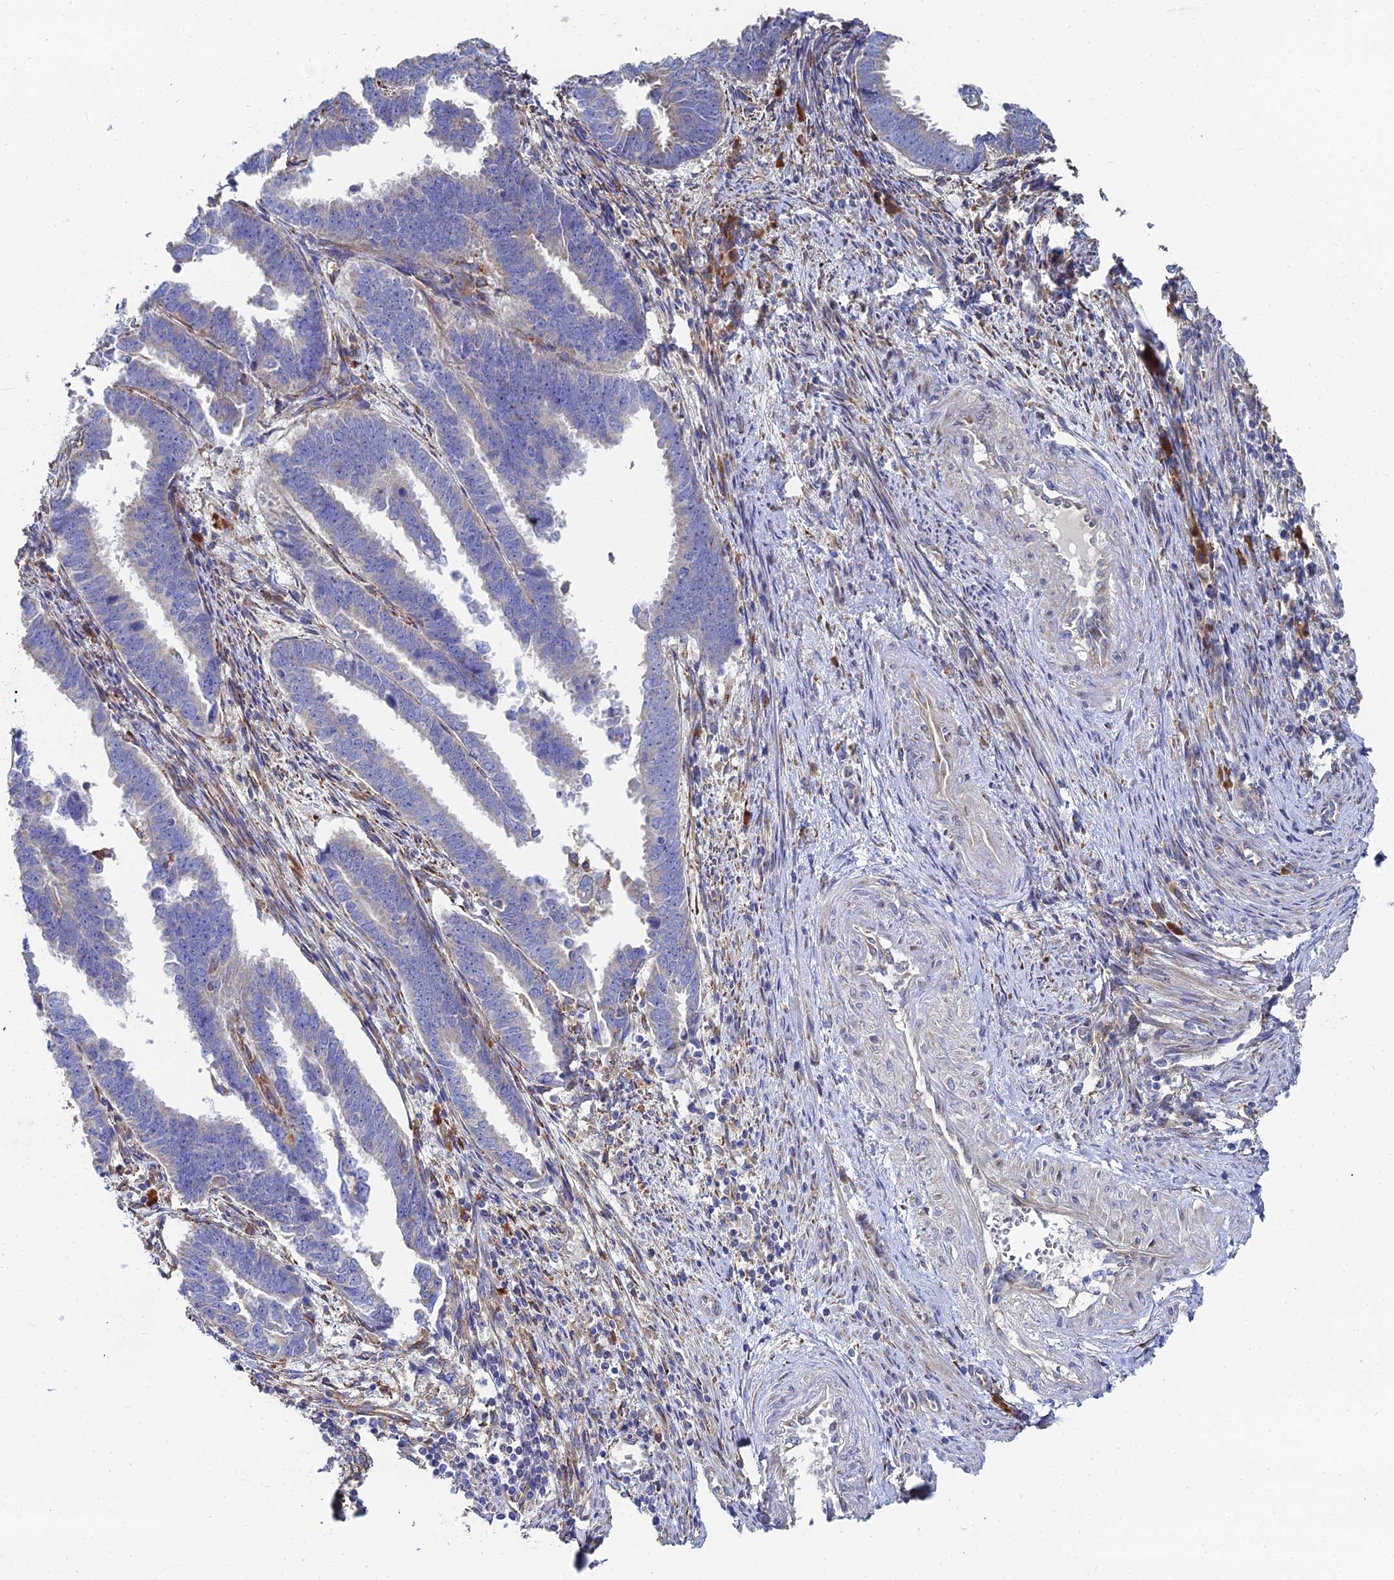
{"staining": {"intensity": "negative", "quantity": "none", "location": "none"}, "tissue": "endometrial cancer", "cell_type": "Tumor cells", "image_type": "cancer", "snomed": [{"axis": "morphology", "description": "Adenocarcinoma, NOS"}, {"axis": "topography", "description": "Endometrium"}], "caption": "Immunohistochemistry (IHC) of adenocarcinoma (endometrial) displays no positivity in tumor cells.", "gene": "CLCN3", "patient": {"sex": "female", "age": 75}}